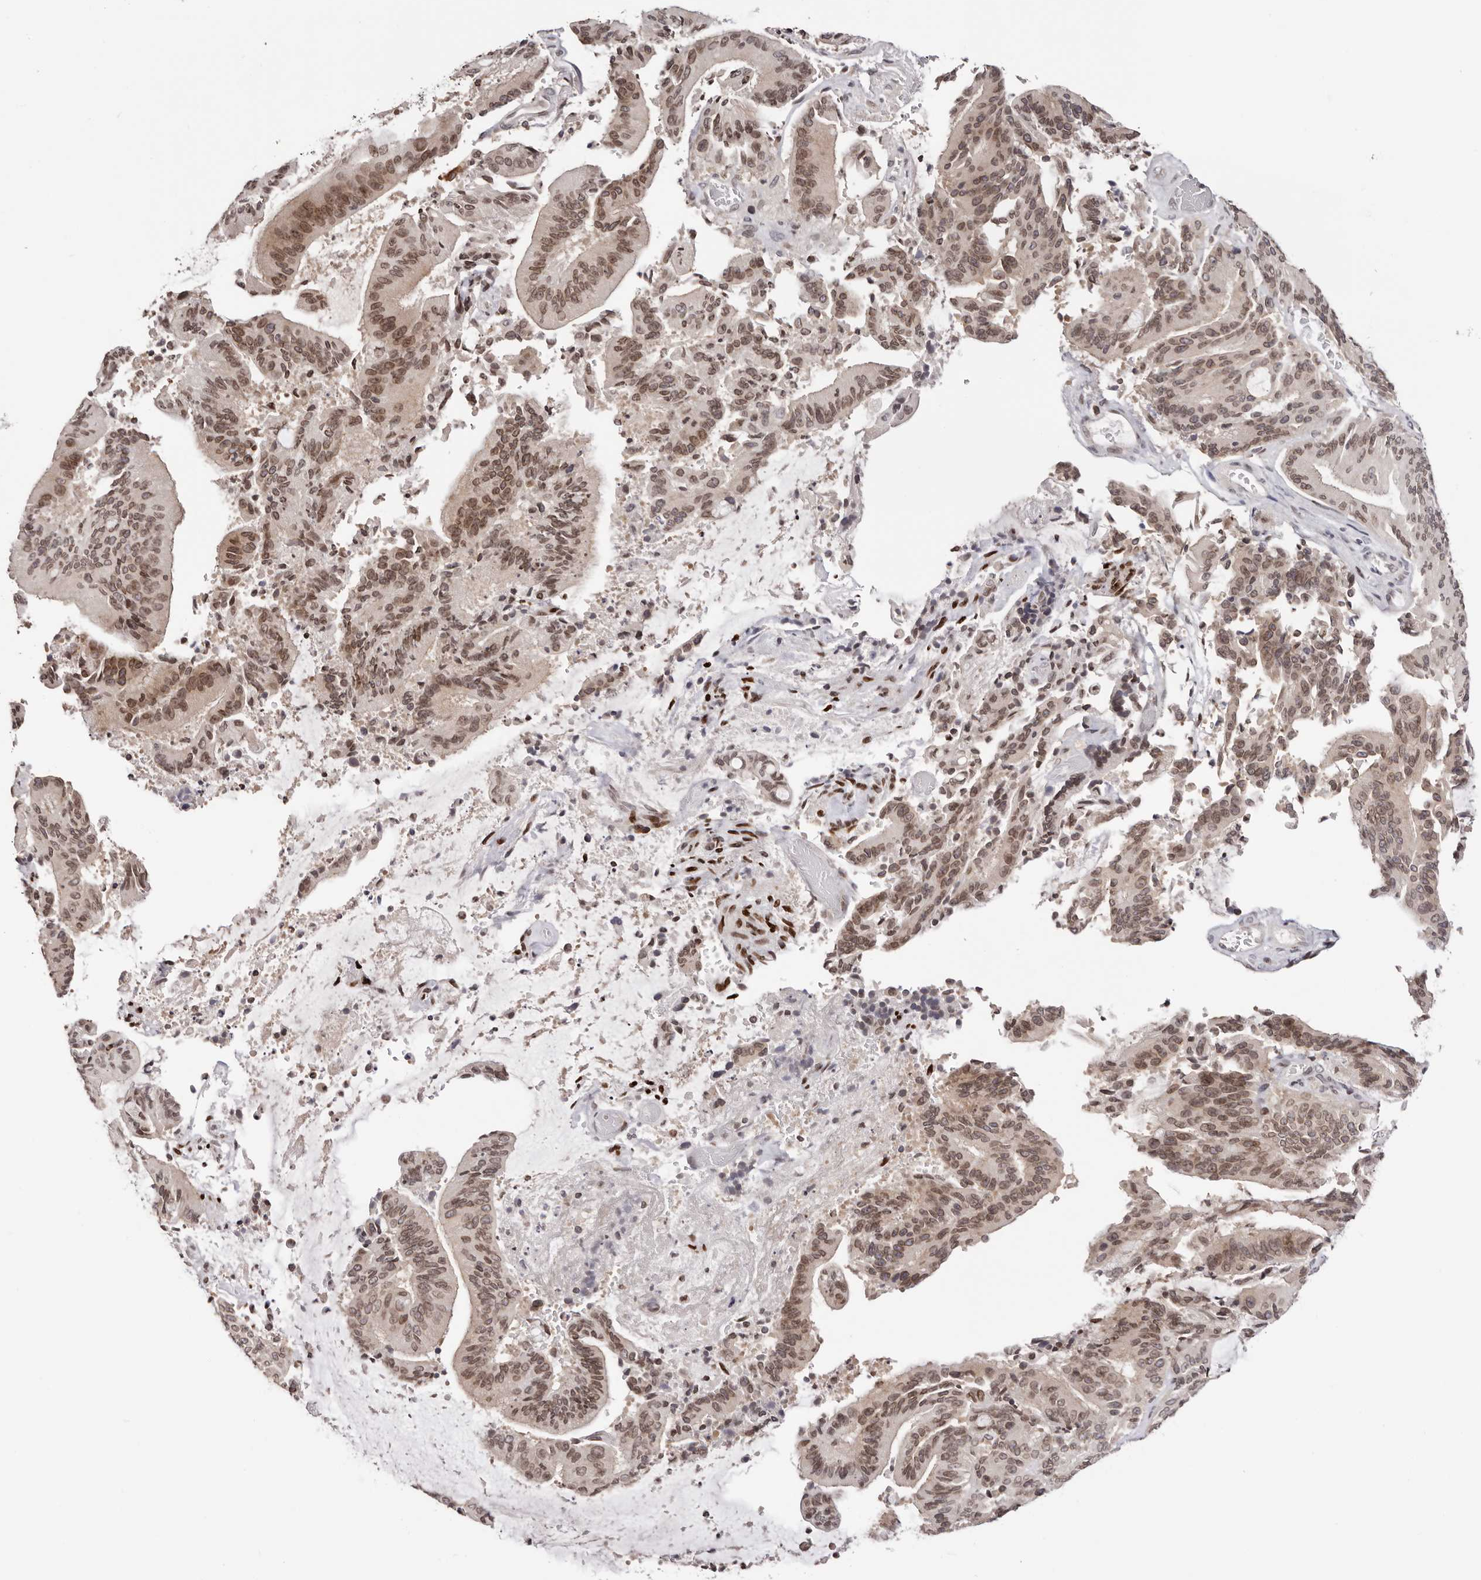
{"staining": {"intensity": "moderate", "quantity": ">75%", "location": "cytoplasmic/membranous,nuclear"}, "tissue": "liver cancer", "cell_type": "Tumor cells", "image_type": "cancer", "snomed": [{"axis": "morphology", "description": "Normal tissue, NOS"}, {"axis": "morphology", "description": "Cholangiocarcinoma"}, {"axis": "topography", "description": "Liver"}, {"axis": "topography", "description": "Peripheral nerve tissue"}], "caption": "Immunohistochemistry image of neoplastic tissue: human liver cancer stained using IHC reveals medium levels of moderate protein expression localized specifically in the cytoplasmic/membranous and nuclear of tumor cells, appearing as a cytoplasmic/membranous and nuclear brown color.", "gene": "NUP153", "patient": {"sex": "female", "age": 73}}